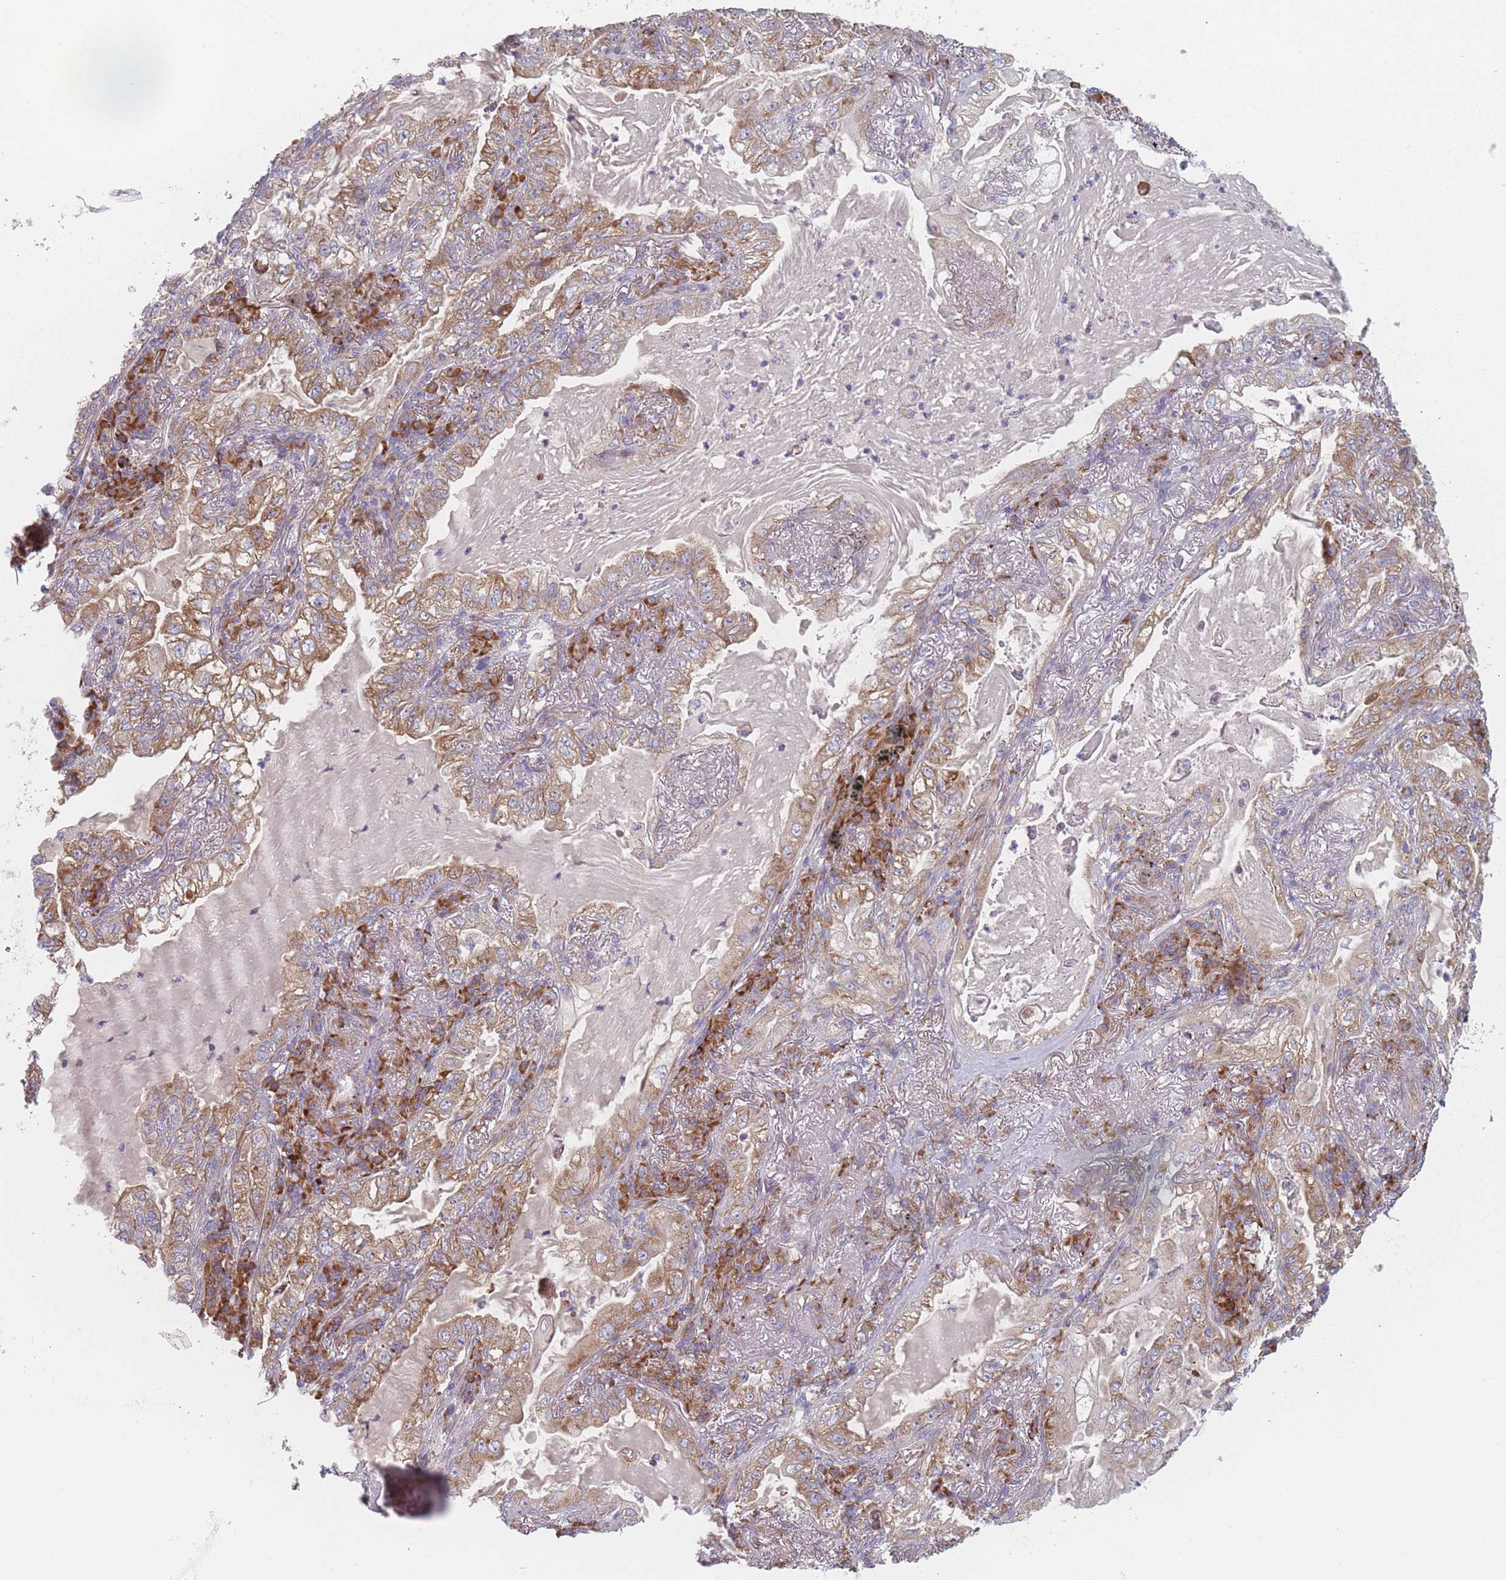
{"staining": {"intensity": "moderate", "quantity": ">75%", "location": "cytoplasmic/membranous"}, "tissue": "lung cancer", "cell_type": "Tumor cells", "image_type": "cancer", "snomed": [{"axis": "morphology", "description": "Adenocarcinoma, NOS"}, {"axis": "topography", "description": "Lung"}], "caption": "Immunohistochemistry (IHC) (DAB) staining of human lung cancer (adenocarcinoma) demonstrates moderate cytoplasmic/membranous protein positivity in about >75% of tumor cells.", "gene": "CACNG5", "patient": {"sex": "female", "age": 73}}